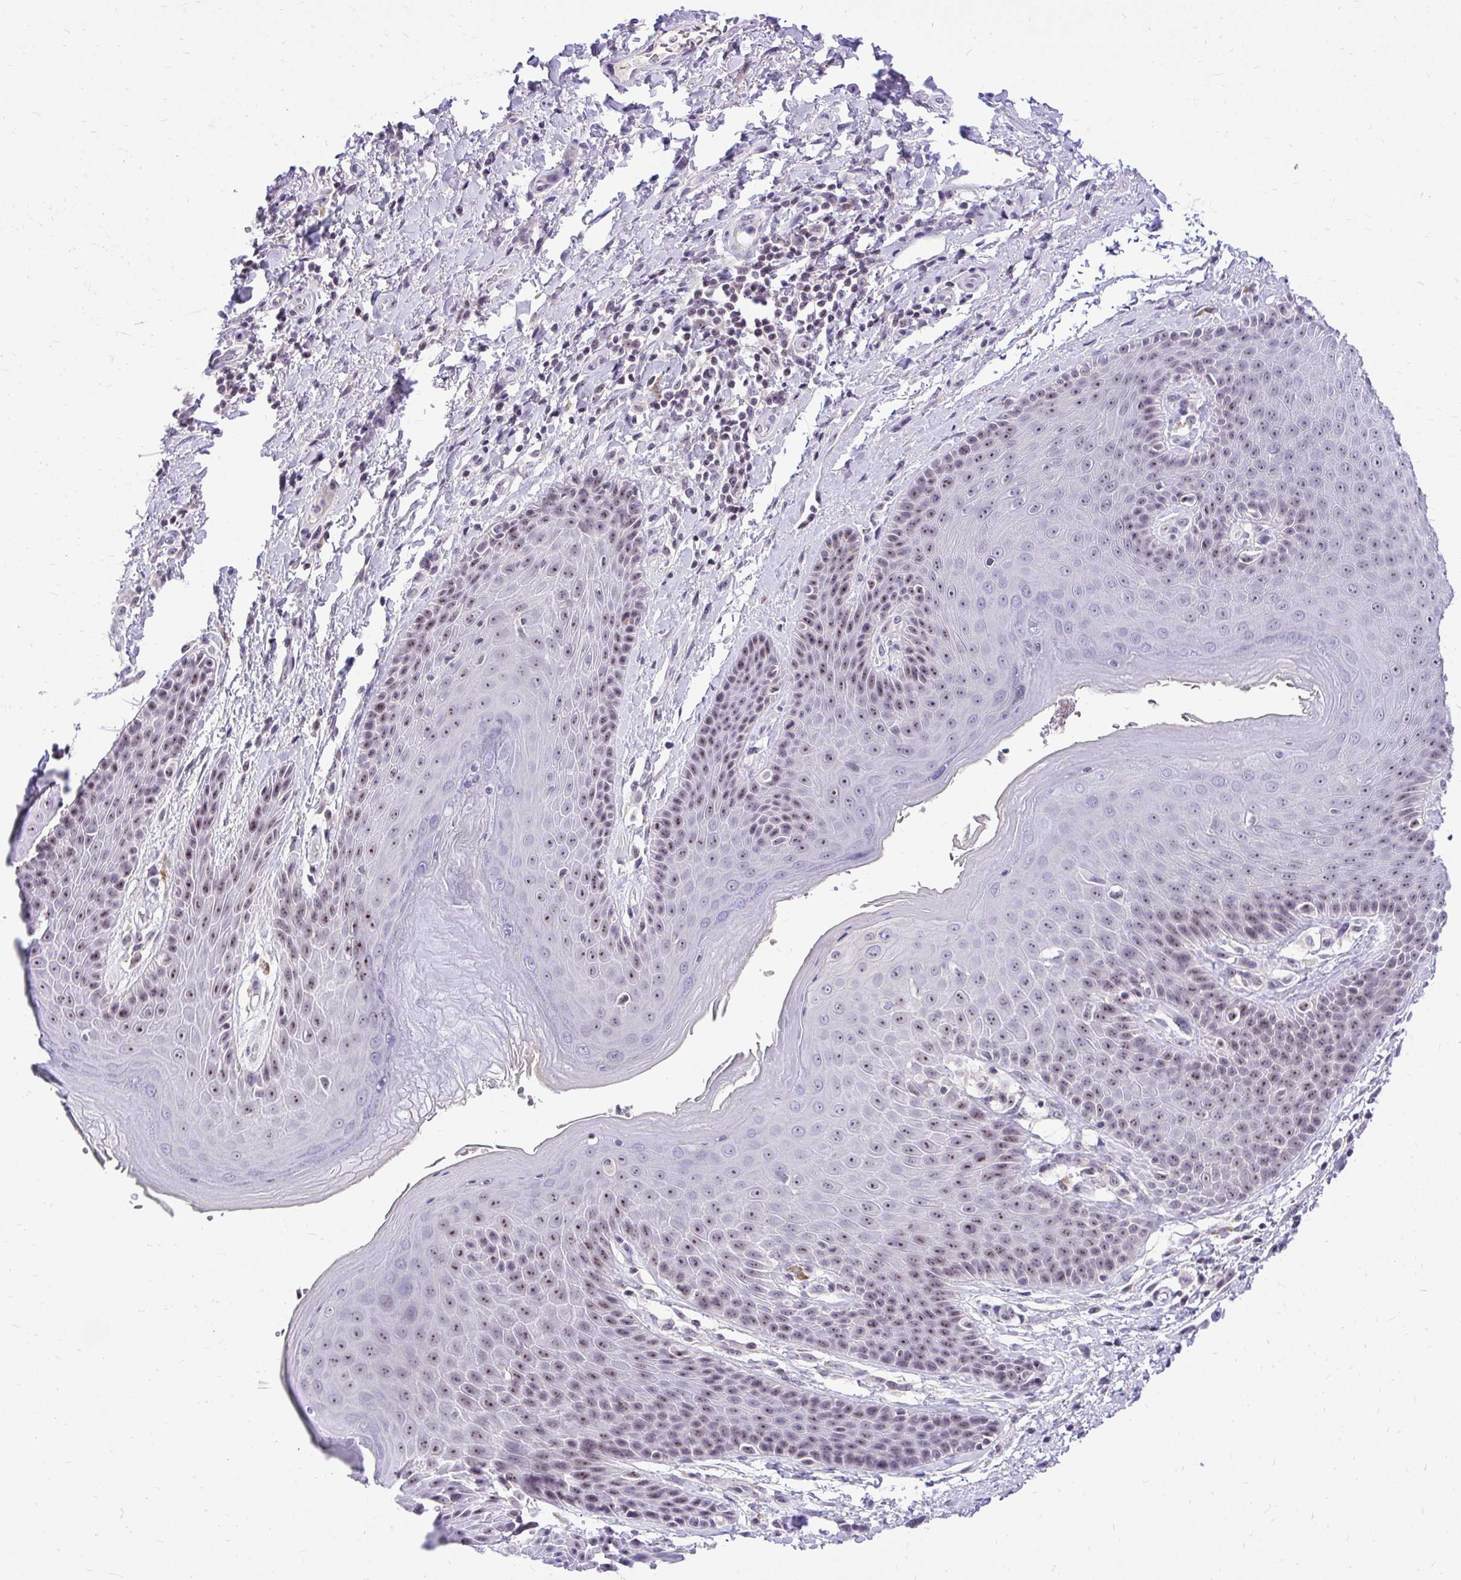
{"staining": {"intensity": "strong", "quantity": "25%-75%", "location": "nuclear"}, "tissue": "skin", "cell_type": "Epidermal cells", "image_type": "normal", "snomed": [{"axis": "morphology", "description": "Normal tissue, NOS"}, {"axis": "topography", "description": "Anal"}, {"axis": "topography", "description": "Peripheral nerve tissue"}], "caption": "Protein expression analysis of normal human skin reveals strong nuclear expression in approximately 25%-75% of epidermal cells. The protein is stained brown, and the nuclei are stained in blue (DAB (3,3'-diaminobenzidine) IHC with brightfield microscopy, high magnification).", "gene": "NIFK", "patient": {"sex": "male", "age": 51}}